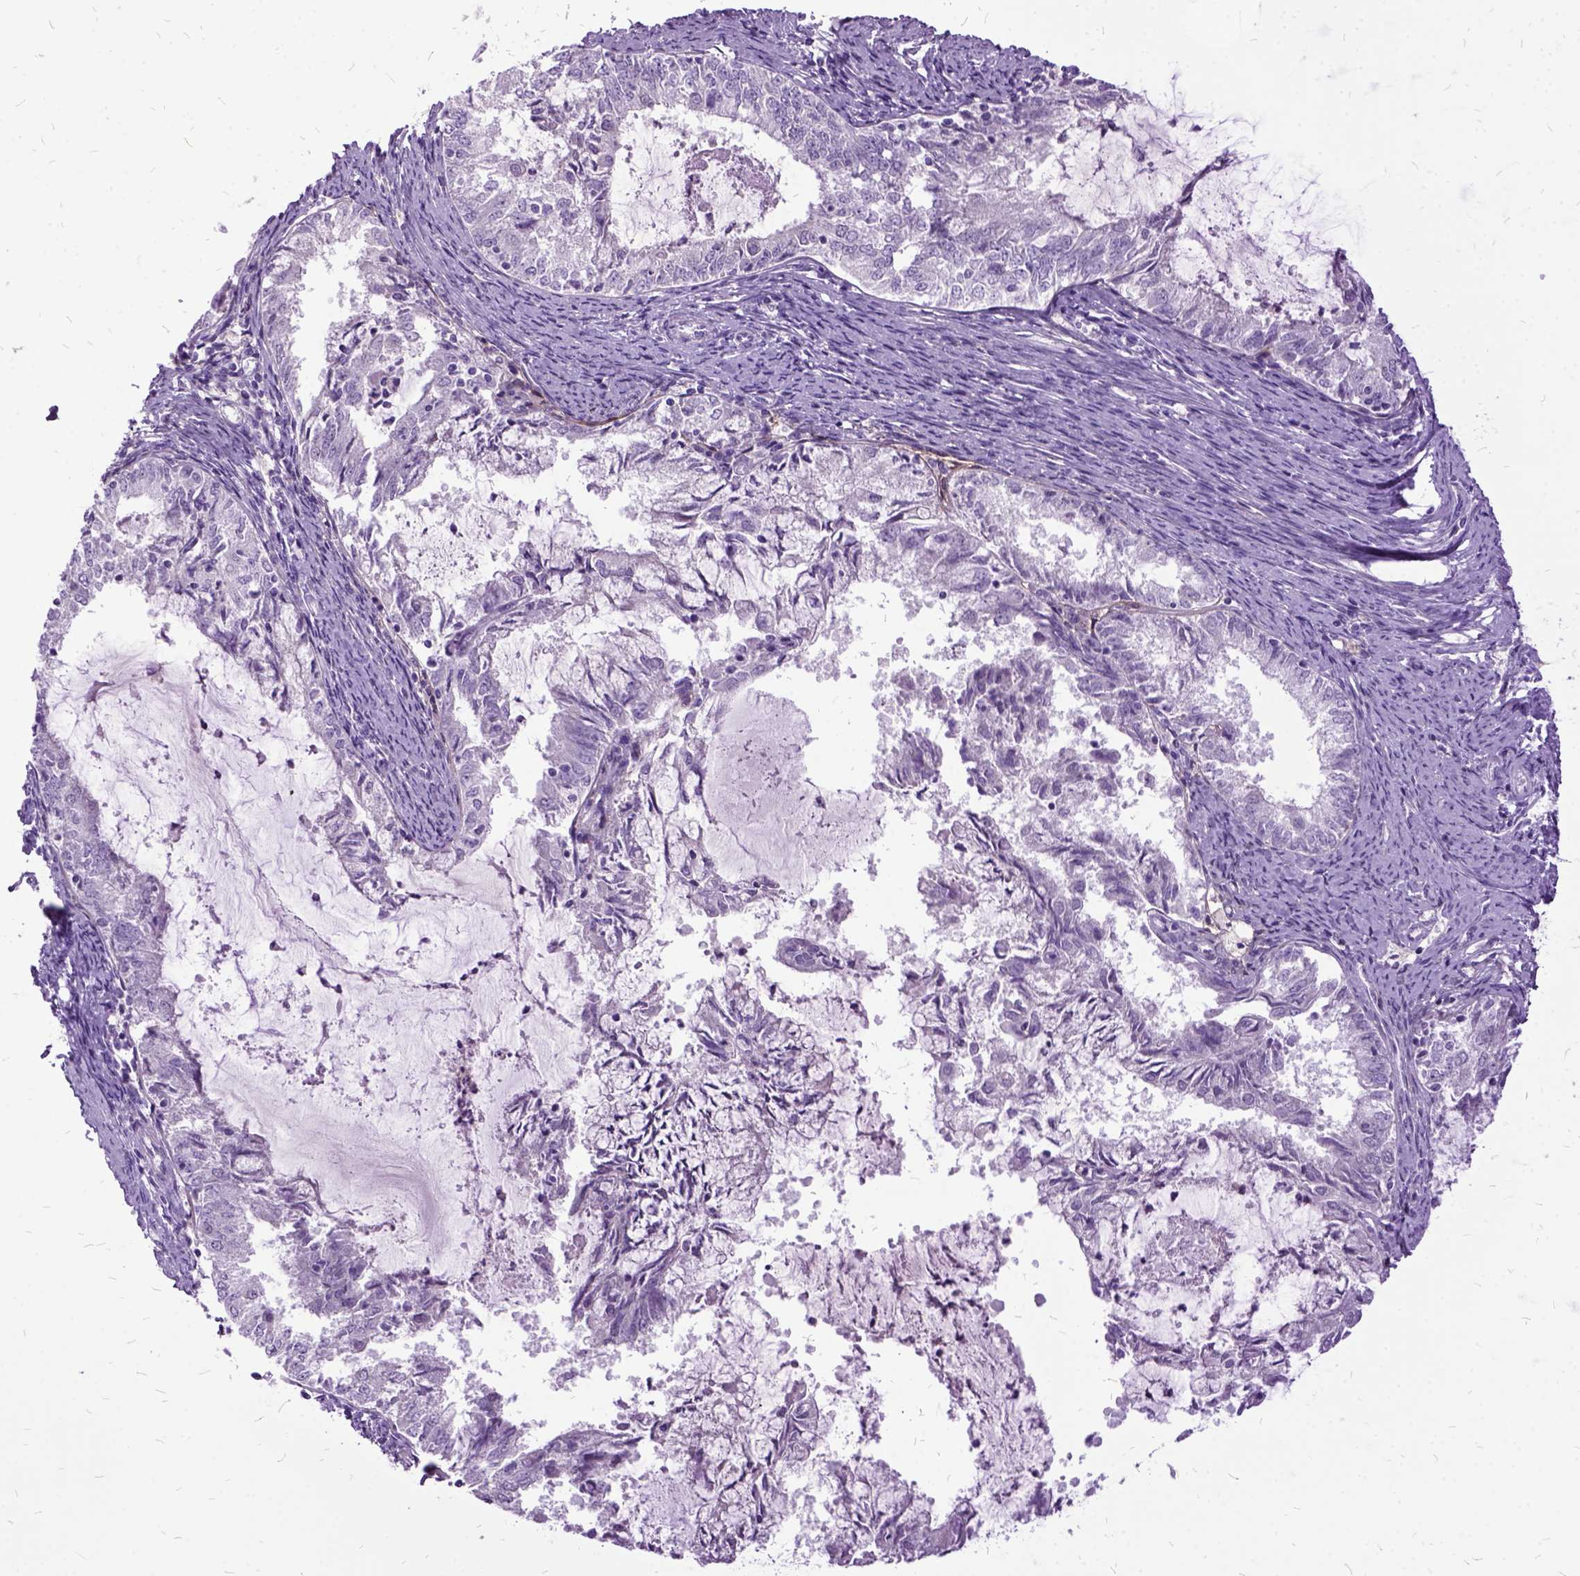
{"staining": {"intensity": "negative", "quantity": "none", "location": "none"}, "tissue": "endometrial cancer", "cell_type": "Tumor cells", "image_type": "cancer", "snomed": [{"axis": "morphology", "description": "Adenocarcinoma, NOS"}, {"axis": "topography", "description": "Endometrium"}], "caption": "Tumor cells are negative for brown protein staining in endometrial cancer (adenocarcinoma). Brightfield microscopy of immunohistochemistry (IHC) stained with DAB (brown) and hematoxylin (blue), captured at high magnification.", "gene": "MME", "patient": {"sex": "female", "age": 57}}